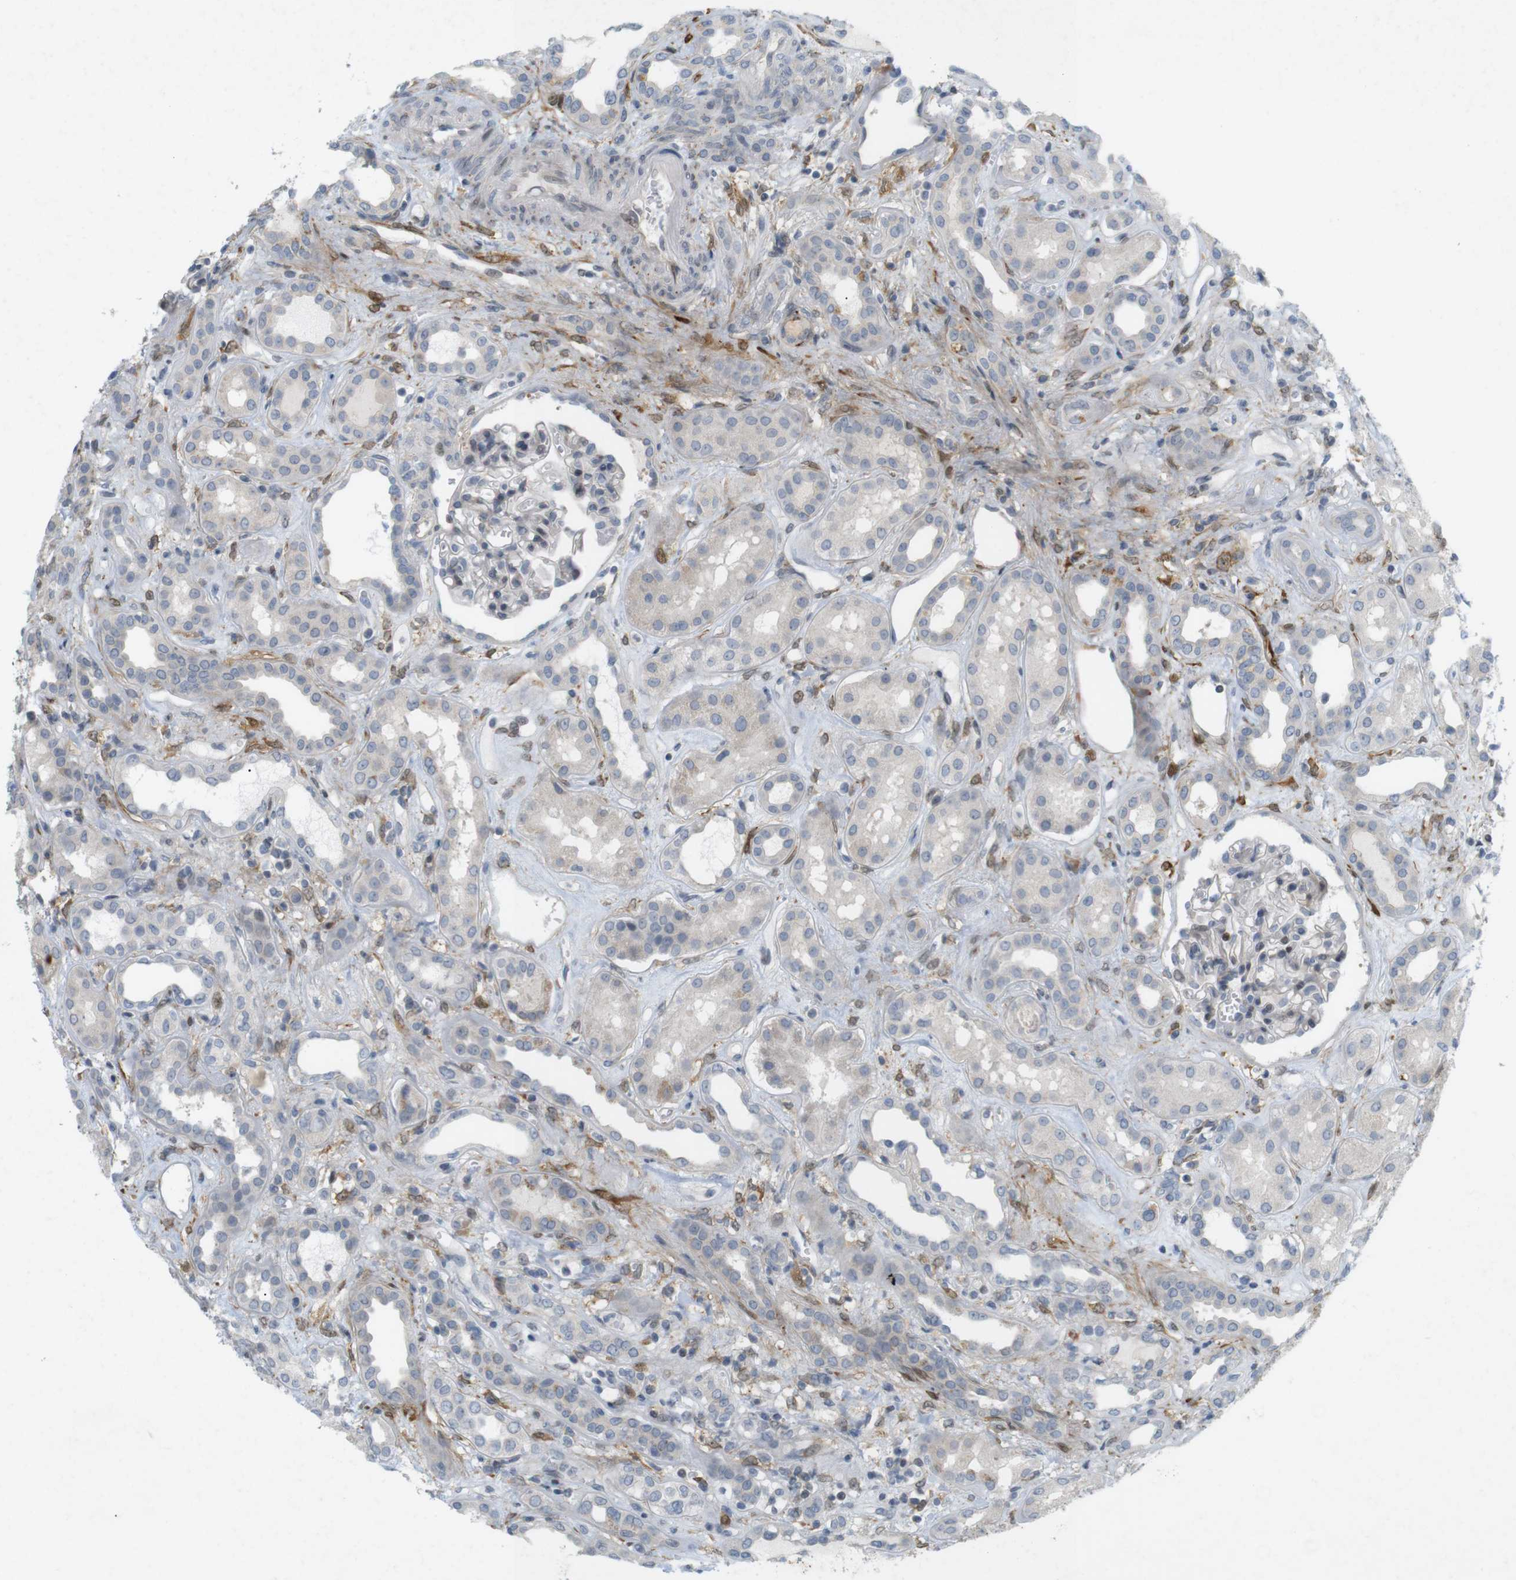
{"staining": {"intensity": "negative", "quantity": "none", "location": "none"}, "tissue": "kidney", "cell_type": "Cells in glomeruli", "image_type": "normal", "snomed": [{"axis": "morphology", "description": "Normal tissue, NOS"}, {"axis": "topography", "description": "Kidney"}], "caption": "DAB immunohistochemical staining of benign human kidney demonstrates no significant positivity in cells in glomeruli.", "gene": "PPP1R14A", "patient": {"sex": "male", "age": 59}}